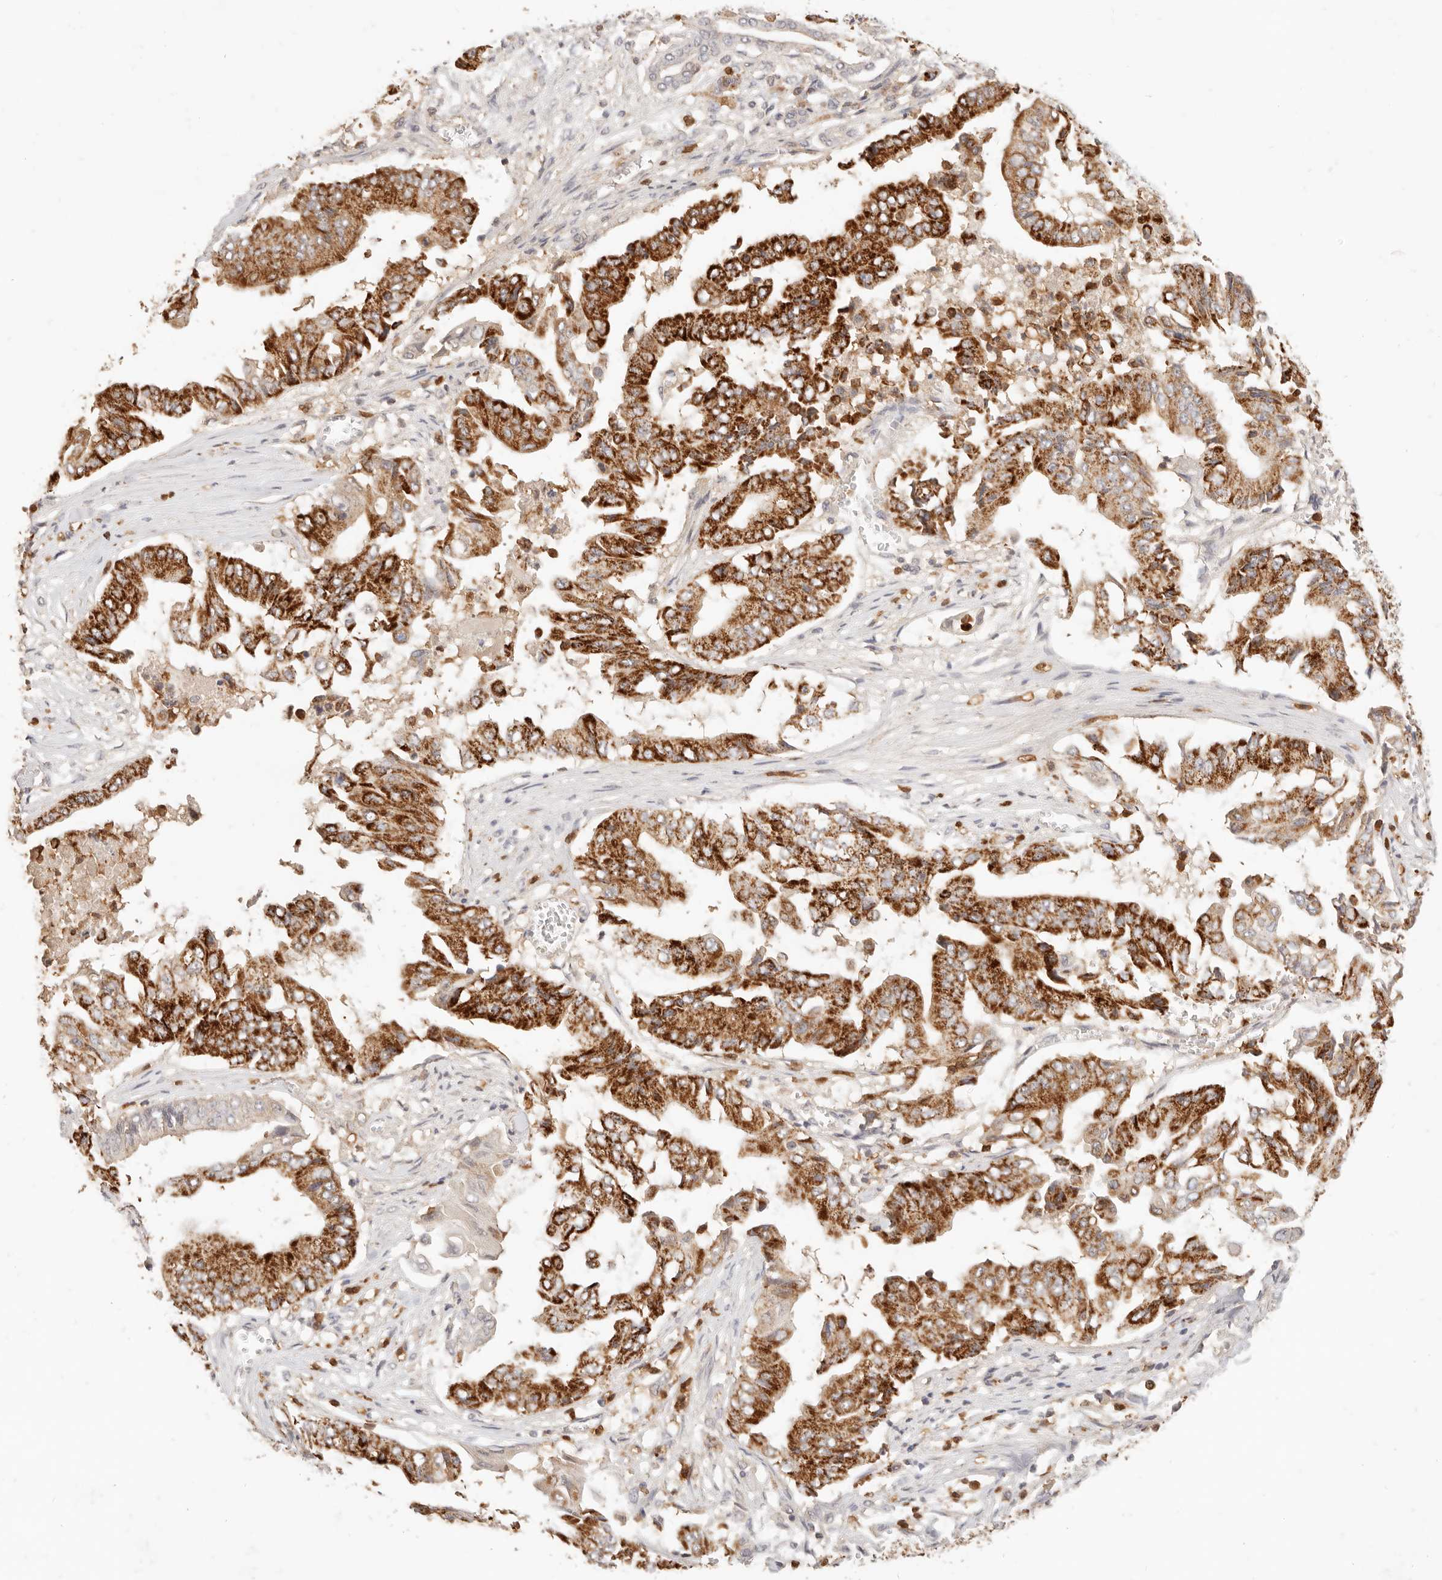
{"staining": {"intensity": "strong", "quantity": ">75%", "location": "cytoplasmic/membranous"}, "tissue": "pancreatic cancer", "cell_type": "Tumor cells", "image_type": "cancer", "snomed": [{"axis": "morphology", "description": "Adenocarcinoma, NOS"}, {"axis": "topography", "description": "Pancreas"}], "caption": "Tumor cells display high levels of strong cytoplasmic/membranous positivity in about >75% of cells in adenocarcinoma (pancreatic).", "gene": "TMTC2", "patient": {"sex": "female", "age": 77}}